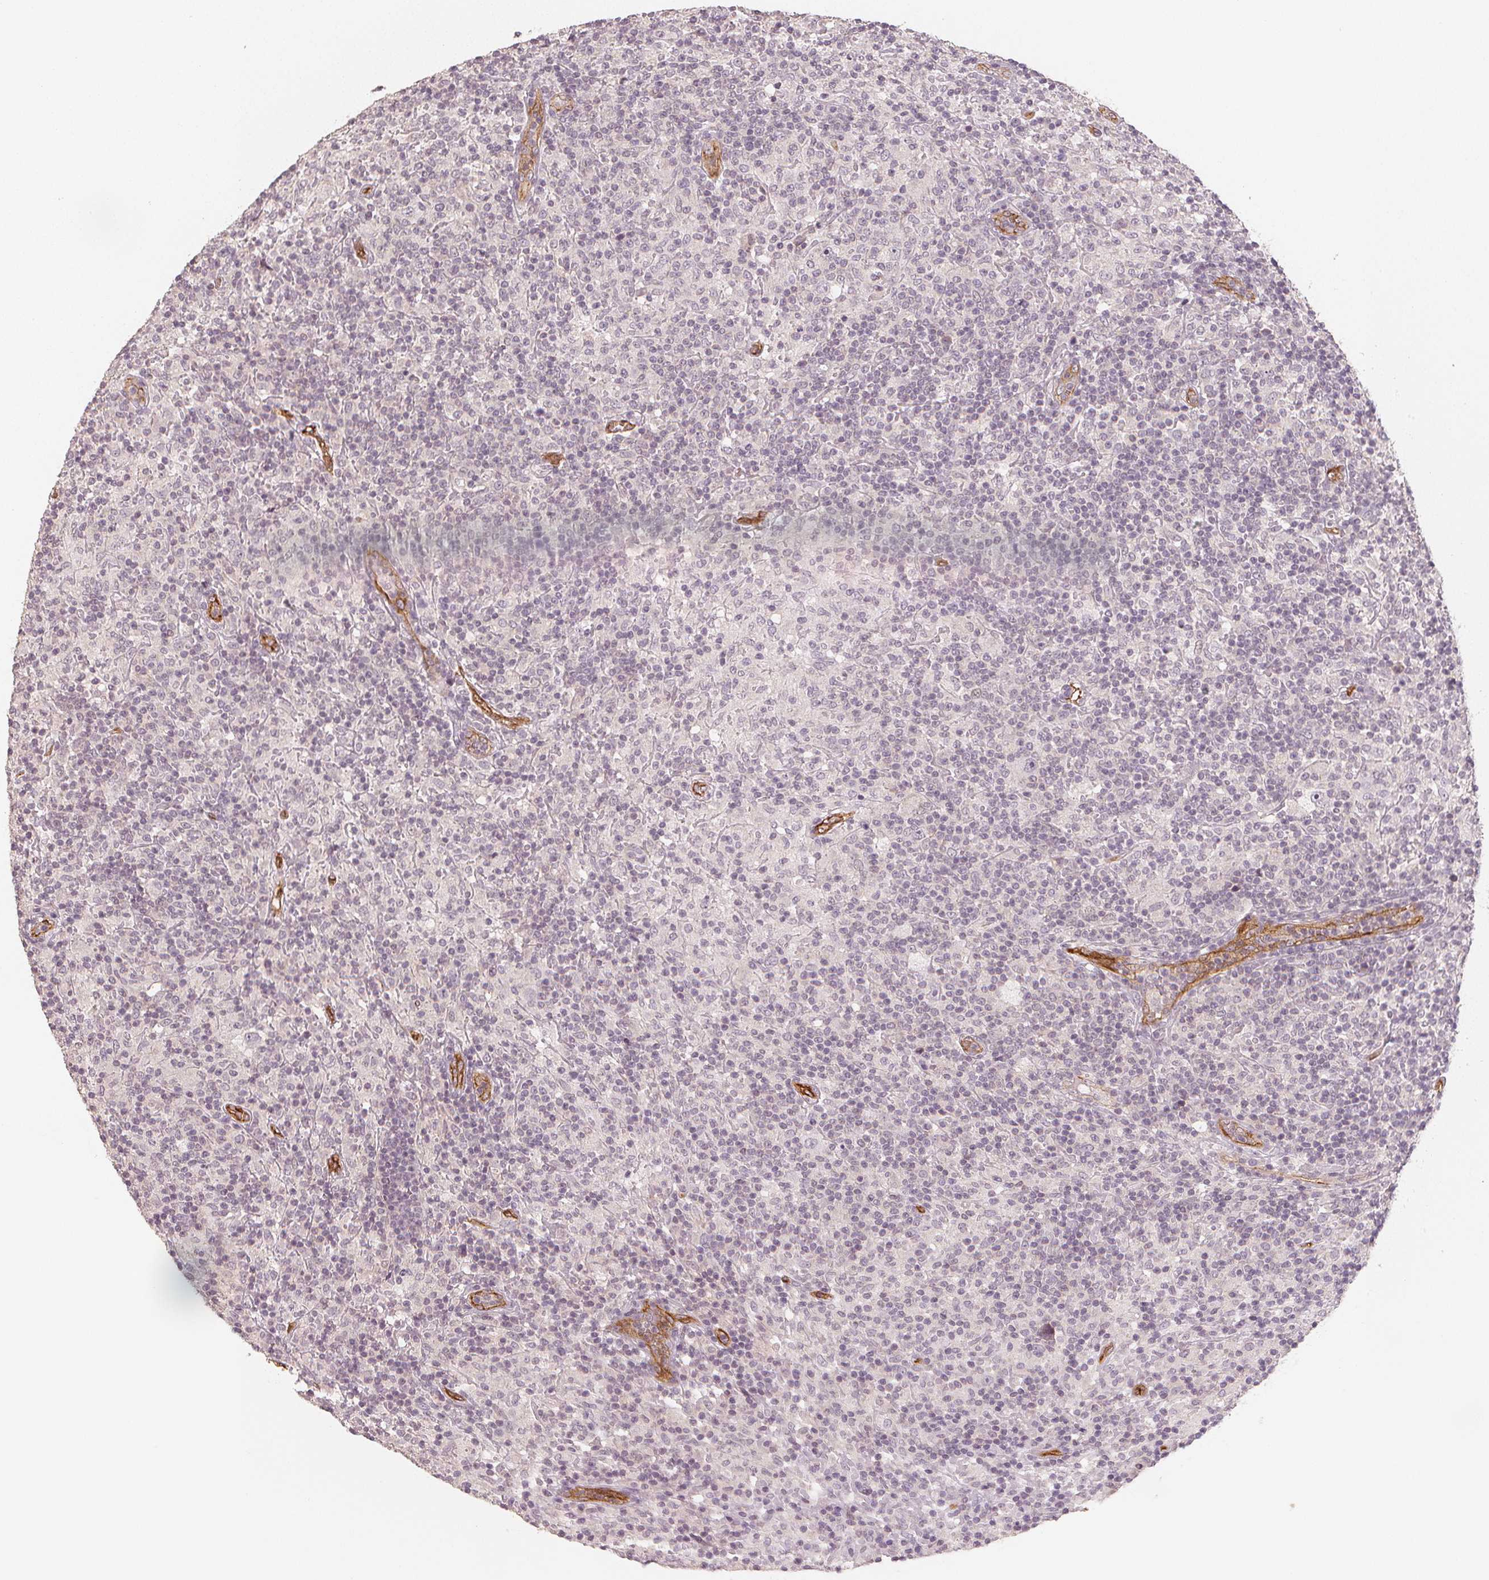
{"staining": {"intensity": "negative", "quantity": "none", "location": "none"}, "tissue": "lymphoma", "cell_type": "Tumor cells", "image_type": "cancer", "snomed": [{"axis": "morphology", "description": "Hodgkin's disease, NOS"}, {"axis": "topography", "description": "Lymph node"}], "caption": "The image exhibits no staining of tumor cells in lymphoma.", "gene": "CIB1", "patient": {"sex": "male", "age": 70}}